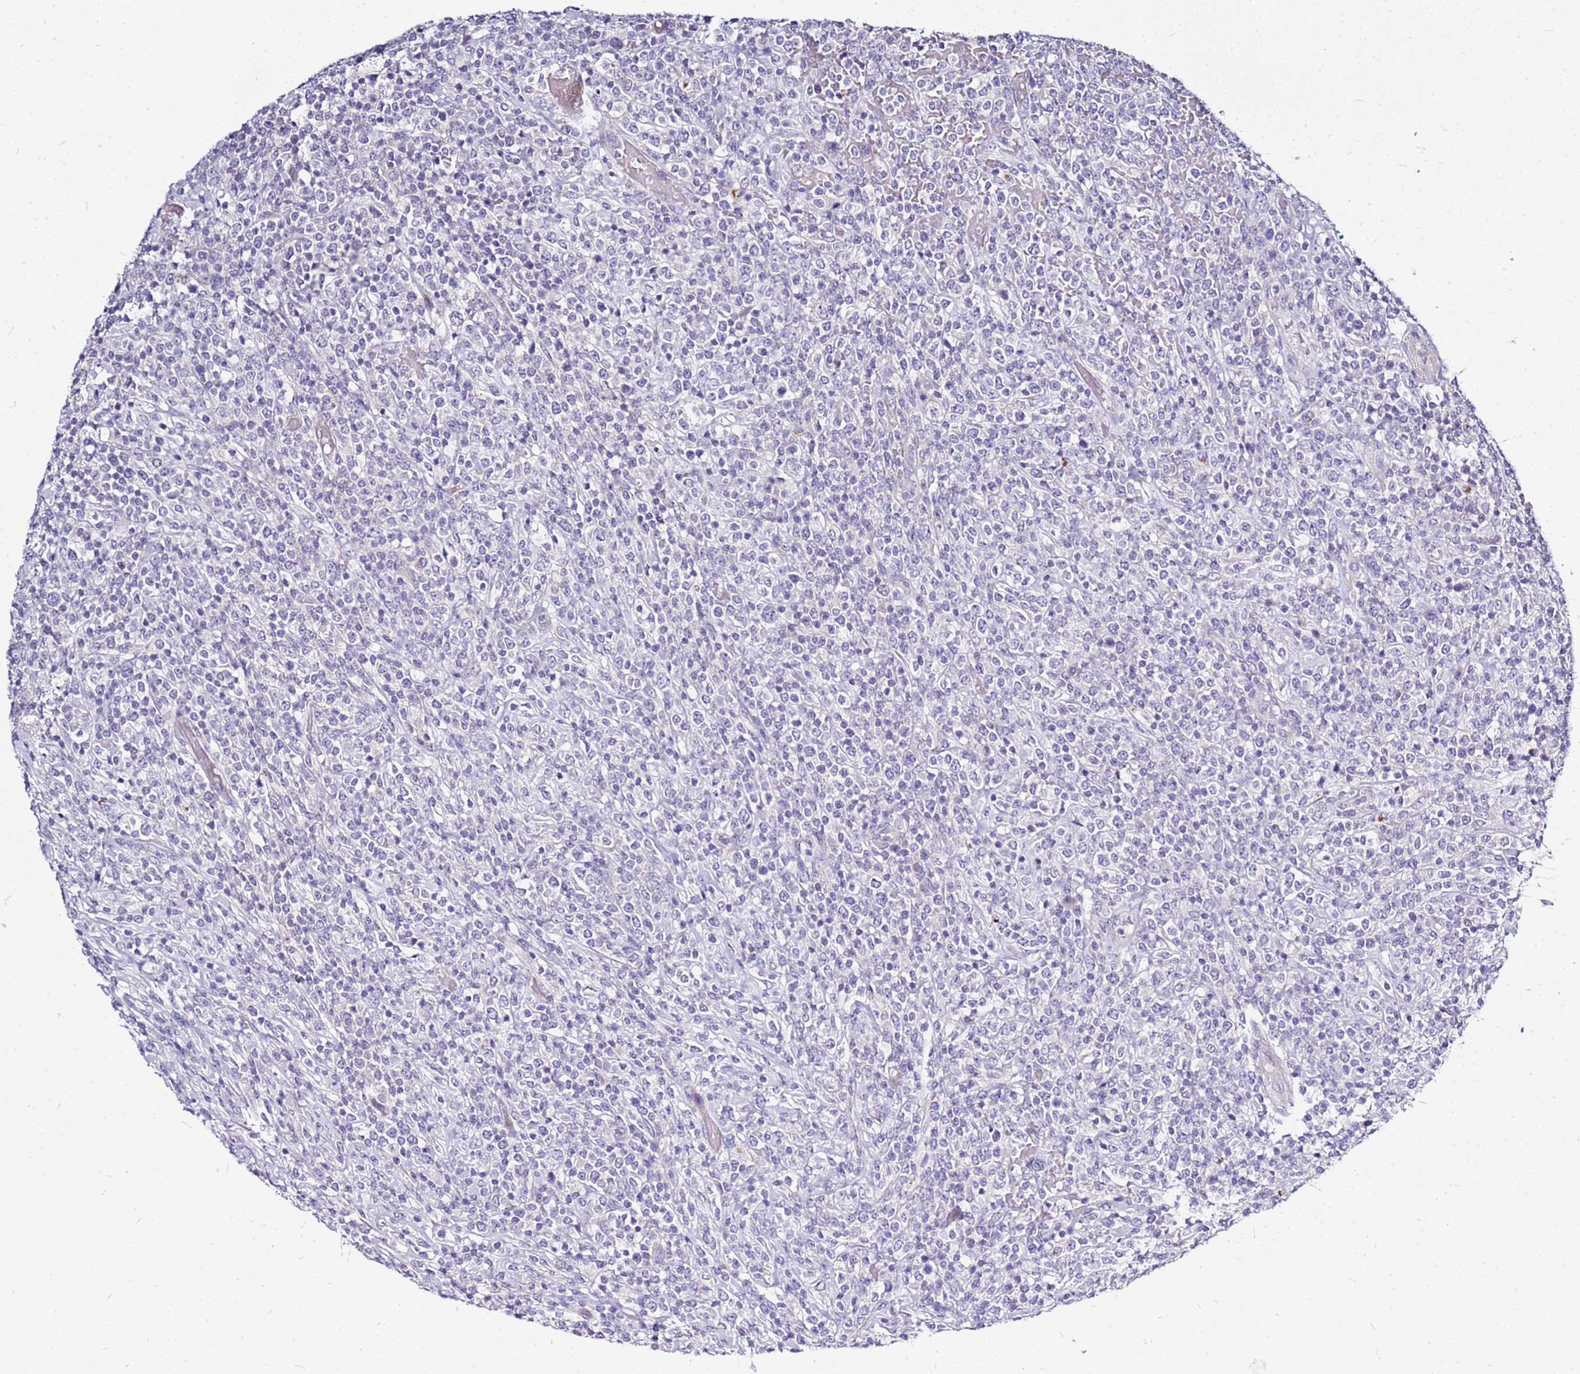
{"staining": {"intensity": "negative", "quantity": "none", "location": "none"}, "tissue": "lymphoma", "cell_type": "Tumor cells", "image_type": "cancer", "snomed": [{"axis": "morphology", "description": "Malignant lymphoma, non-Hodgkin's type, High grade"}, {"axis": "topography", "description": "Colon"}], "caption": "High power microscopy photomicrograph of an immunohistochemistry histopathology image of lymphoma, revealing no significant positivity in tumor cells.", "gene": "CASD1", "patient": {"sex": "female", "age": 53}}